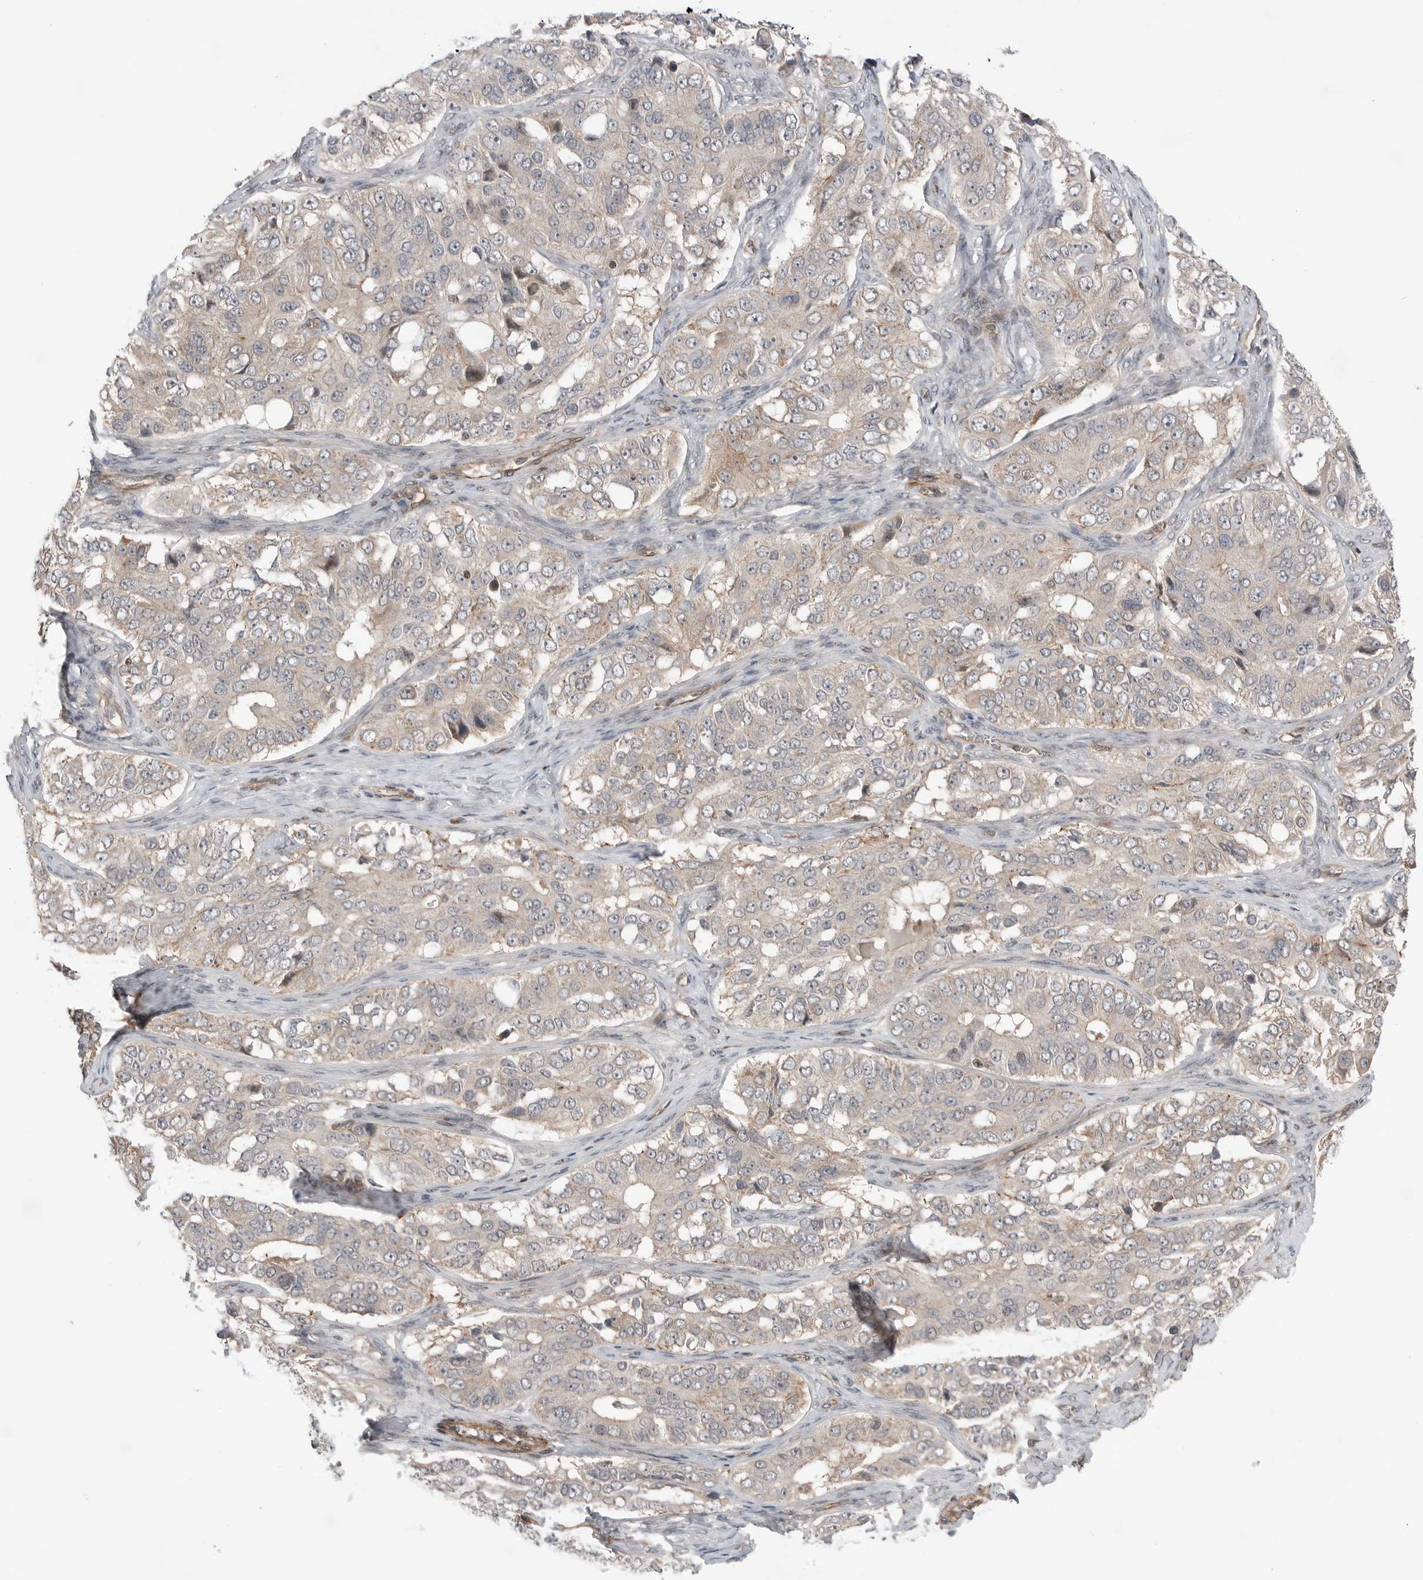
{"staining": {"intensity": "weak", "quantity": "<25%", "location": "cytoplasmic/membranous"}, "tissue": "ovarian cancer", "cell_type": "Tumor cells", "image_type": "cancer", "snomed": [{"axis": "morphology", "description": "Carcinoma, endometroid"}, {"axis": "topography", "description": "Ovary"}], "caption": "Protein analysis of endometroid carcinoma (ovarian) exhibits no significant expression in tumor cells. (Immunohistochemistry (ihc), brightfield microscopy, high magnification).", "gene": "PEAK1", "patient": {"sex": "female", "age": 51}}